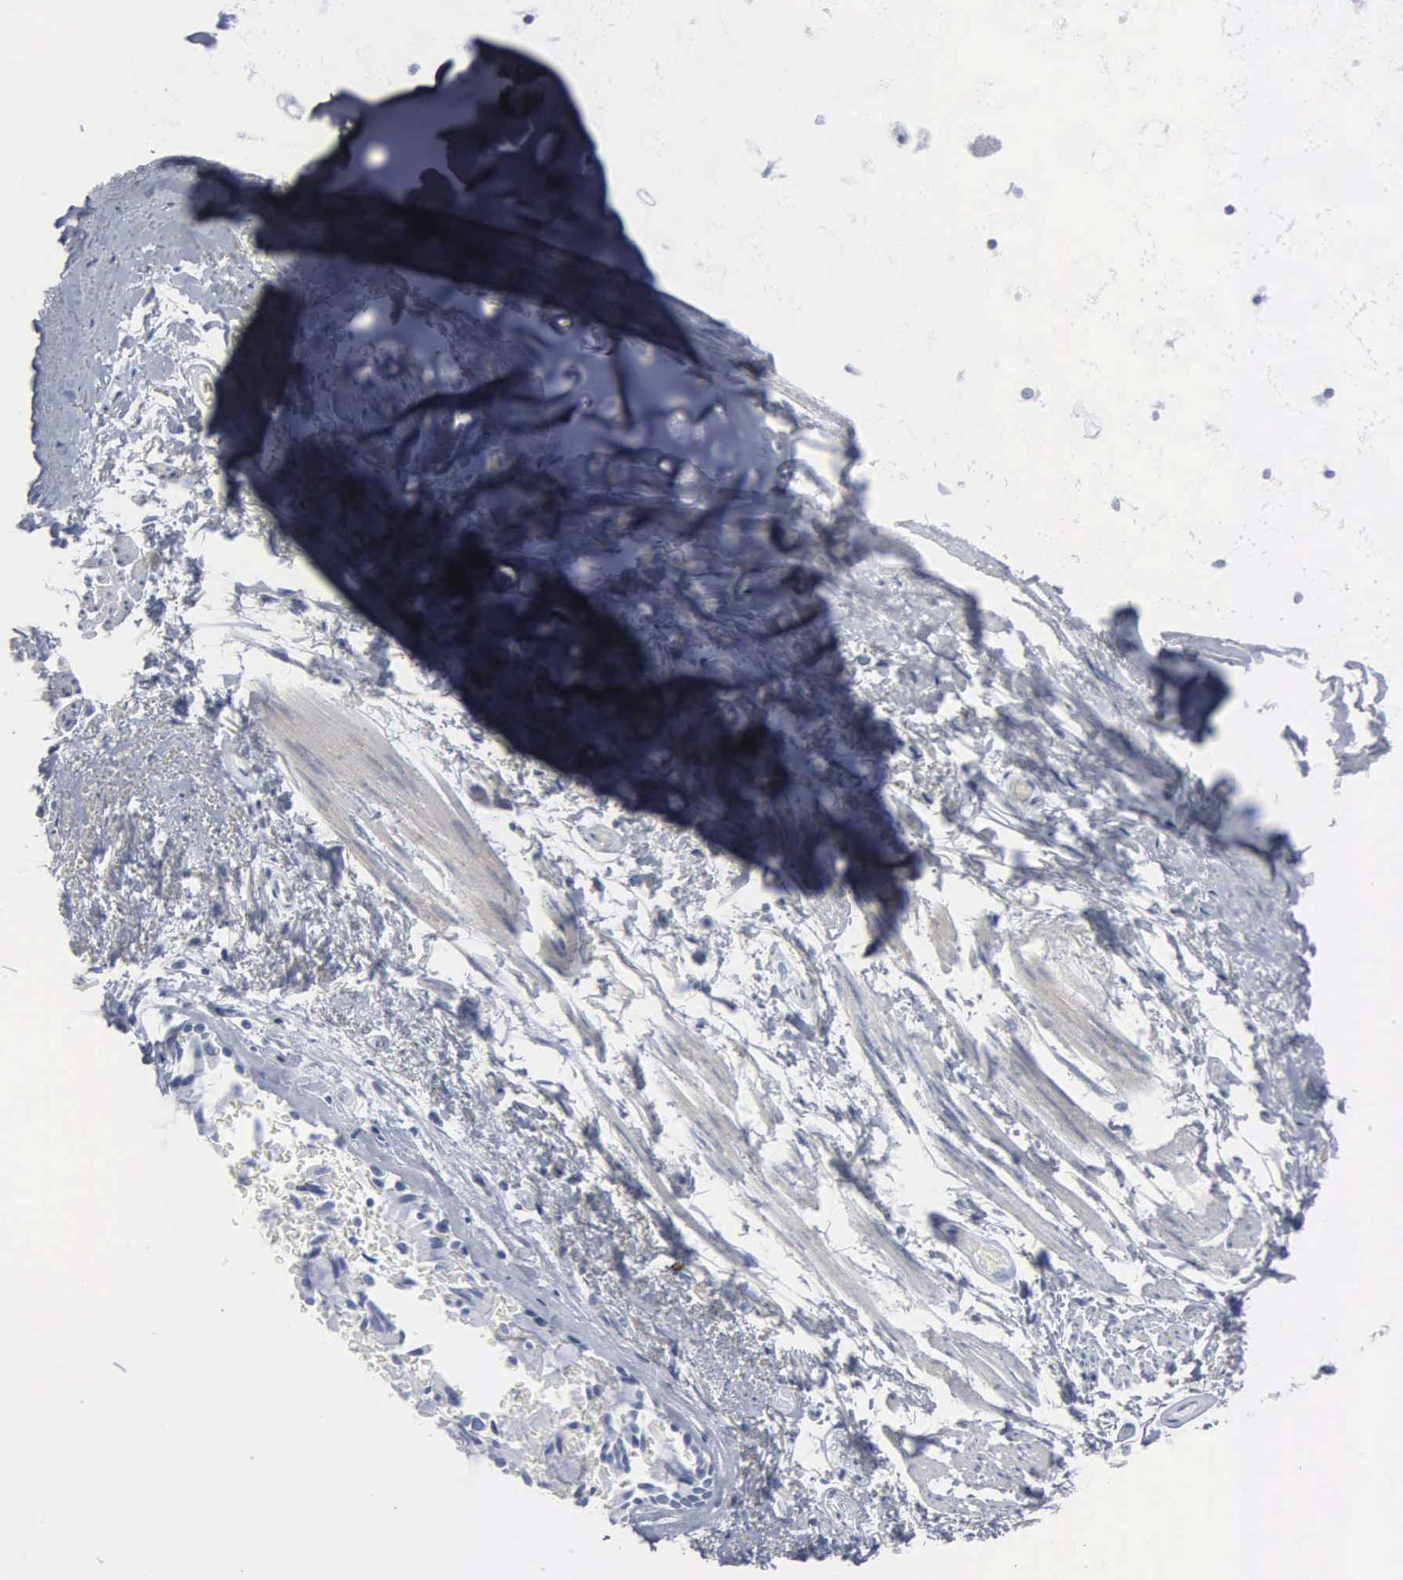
{"staining": {"intensity": "negative", "quantity": "none", "location": "none"}, "tissue": "adipose tissue", "cell_type": "Adipocytes", "image_type": "normal", "snomed": [{"axis": "morphology", "description": "Normal tissue, NOS"}, {"axis": "topography", "description": "Cartilage tissue"}, {"axis": "topography", "description": "Lung"}], "caption": "Protein analysis of benign adipose tissue demonstrates no significant positivity in adipocytes.", "gene": "DMD", "patient": {"sex": "male", "age": 65}}